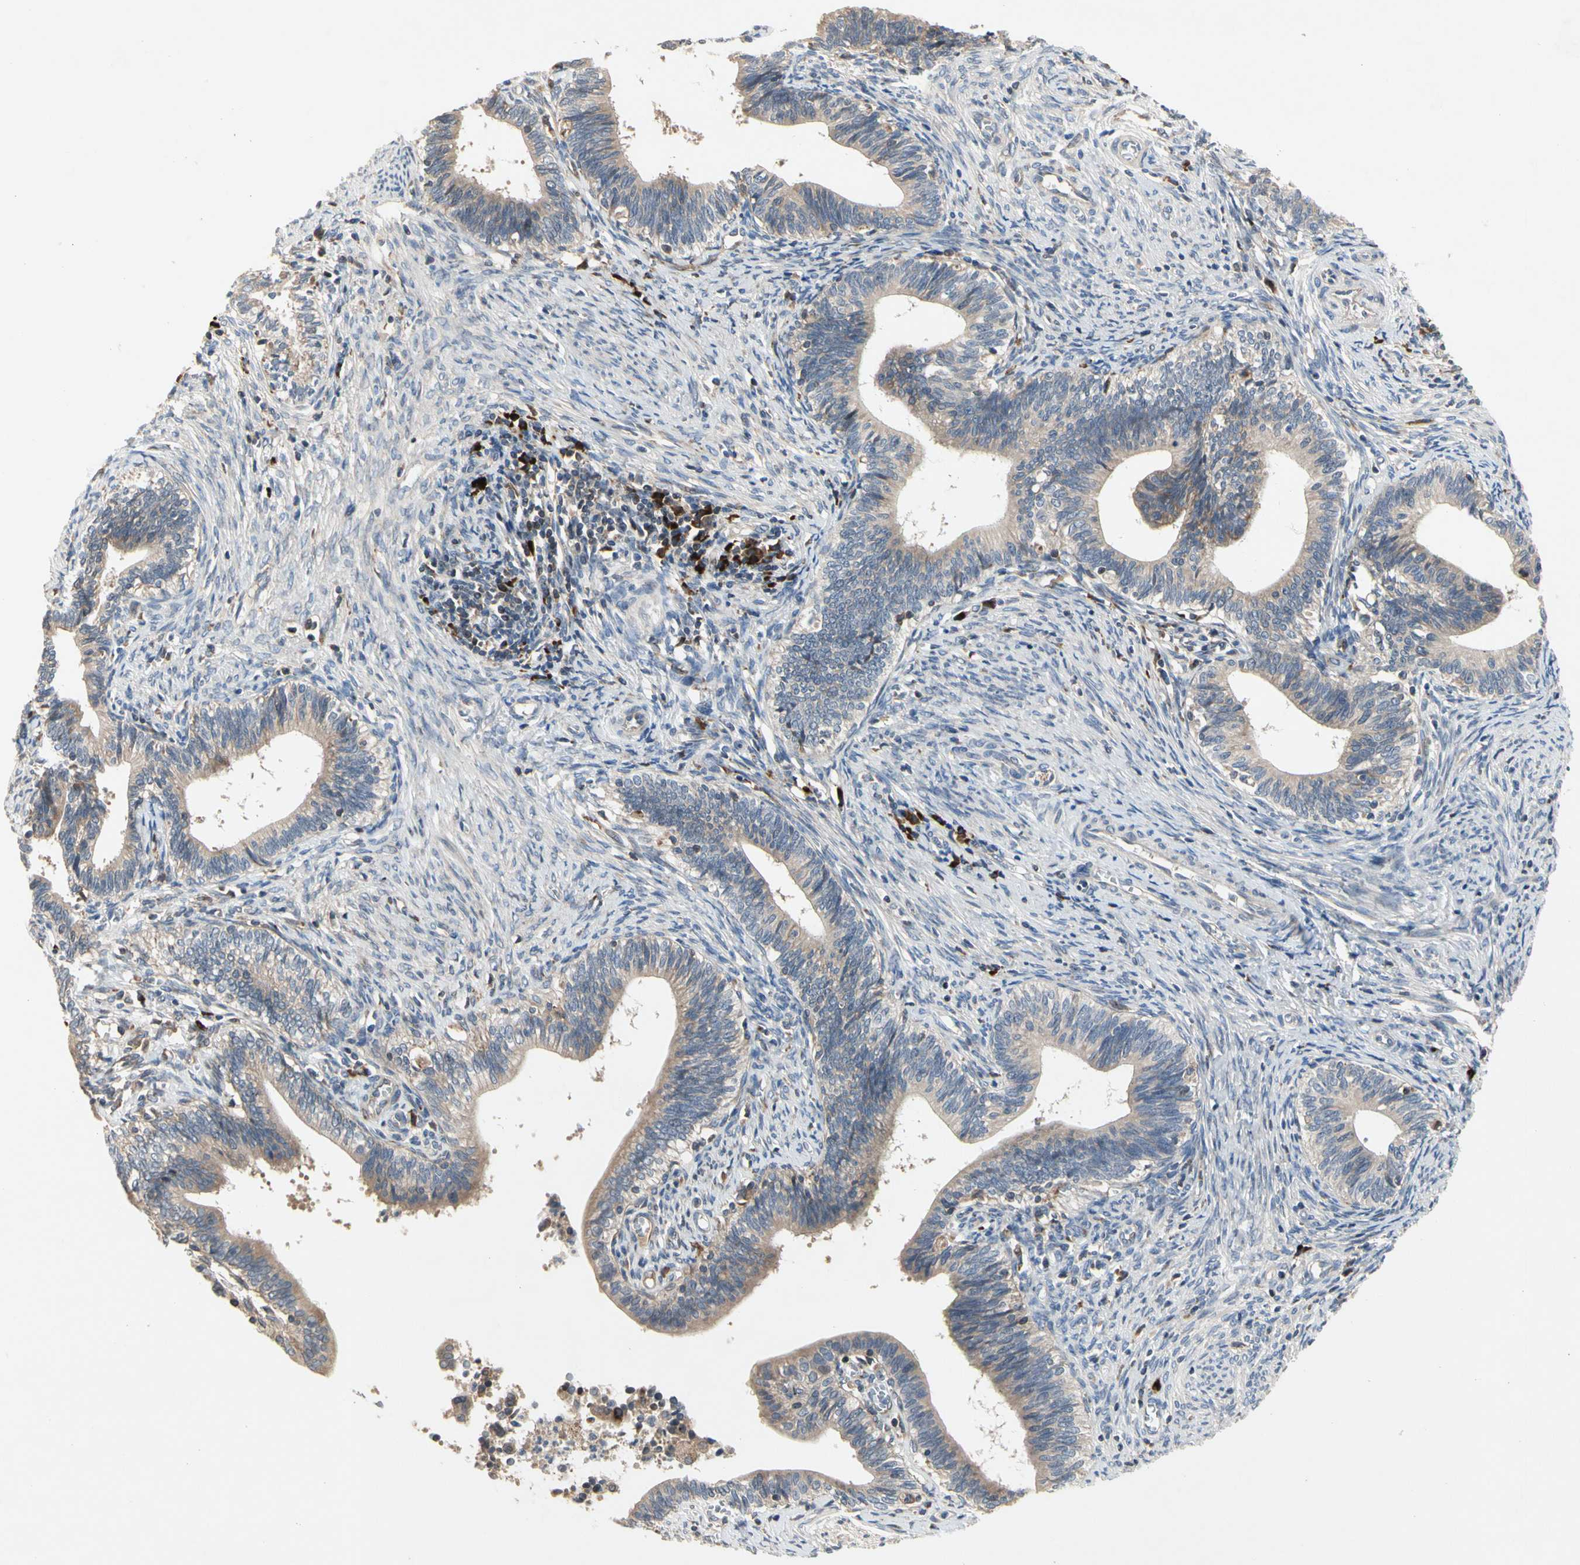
{"staining": {"intensity": "weak", "quantity": ">75%", "location": "cytoplasmic/membranous"}, "tissue": "cervical cancer", "cell_type": "Tumor cells", "image_type": "cancer", "snomed": [{"axis": "morphology", "description": "Adenocarcinoma, NOS"}, {"axis": "topography", "description": "Cervix"}], "caption": "This is a photomicrograph of immunohistochemistry staining of cervical cancer, which shows weak expression in the cytoplasmic/membranous of tumor cells.", "gene": "MMEL1", "patient": {"sex": "female", "age": 44}}